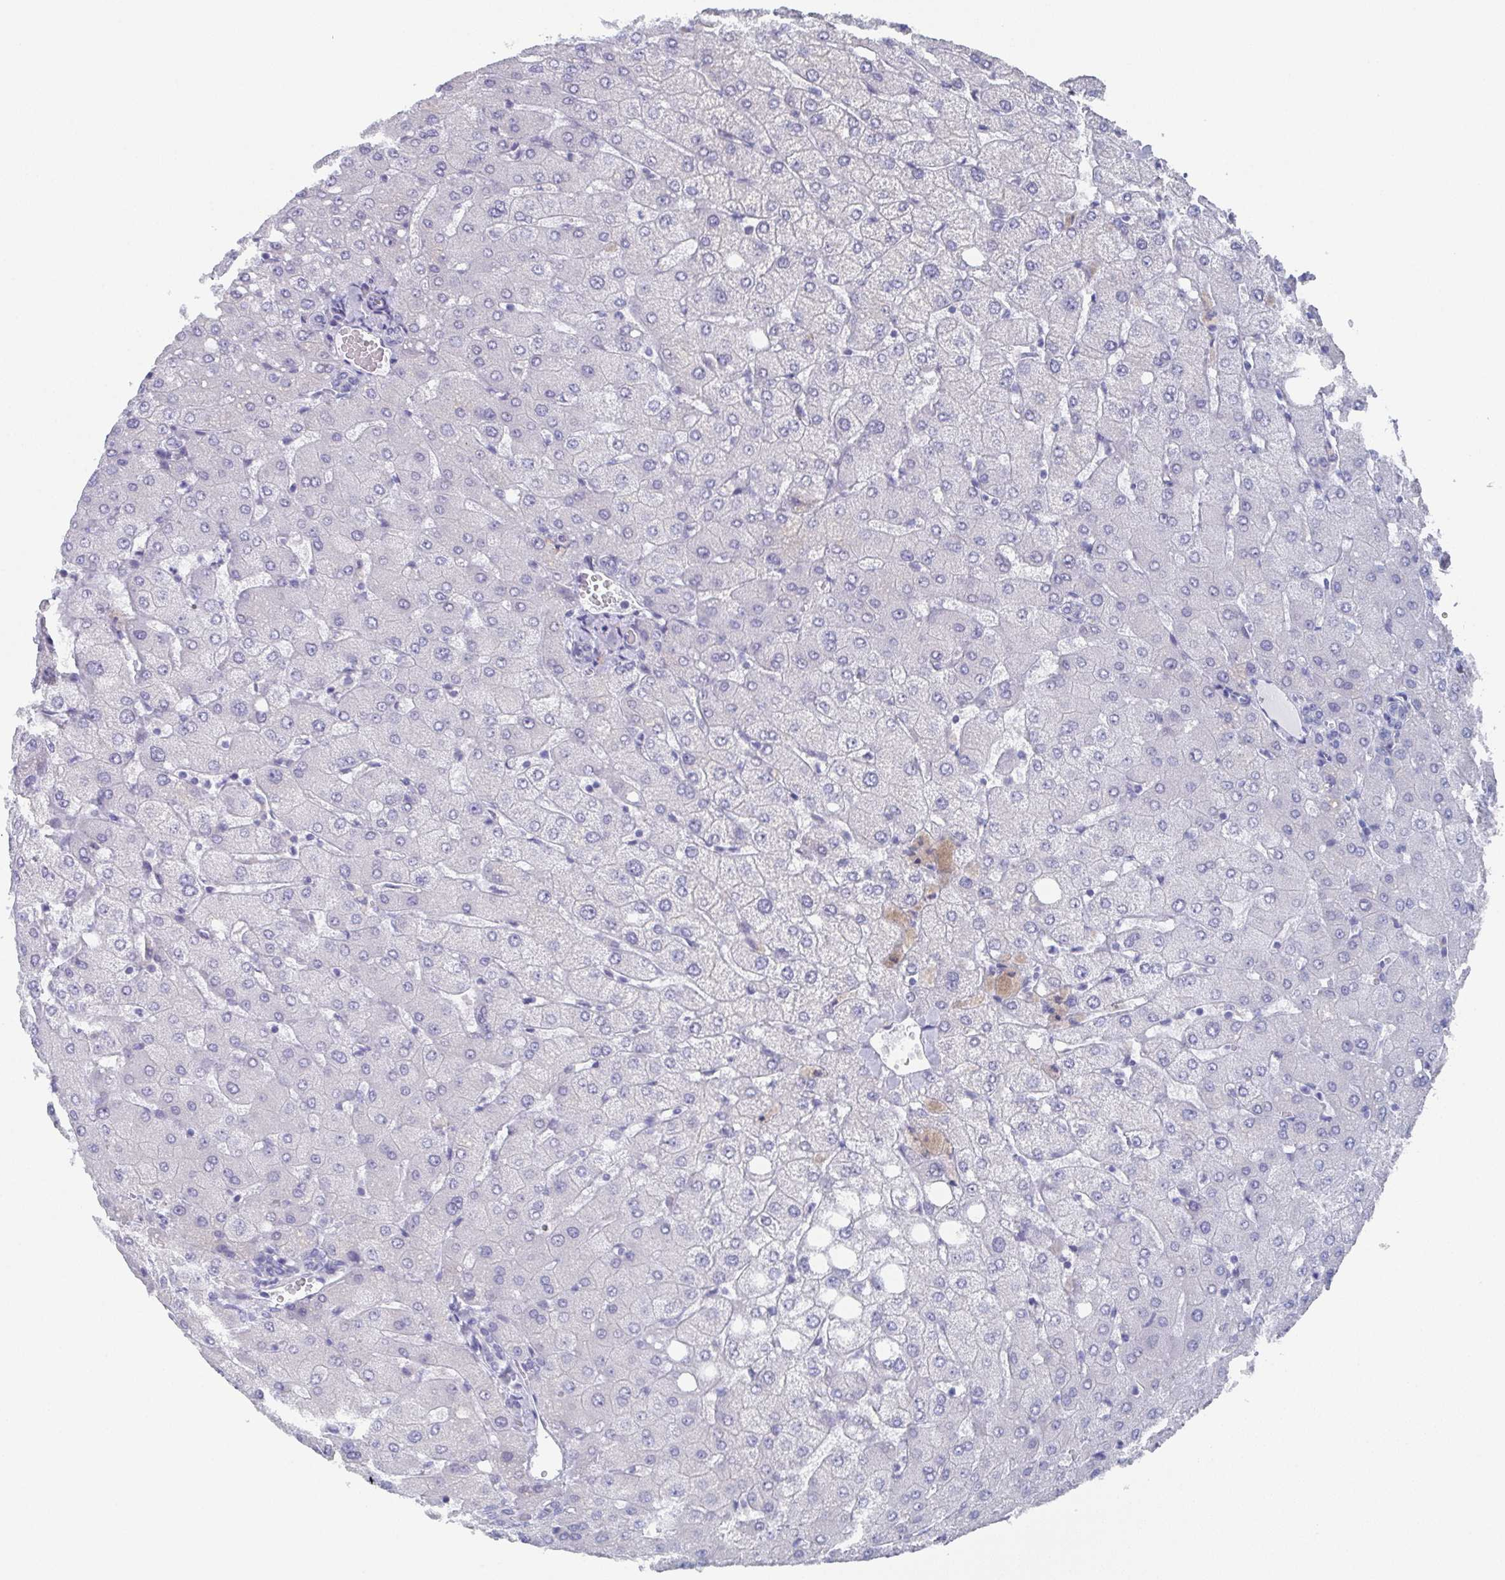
{"staining": {"intensity": "negative", "quantity": "none", "location": "none"}, "tissue": "liver", "cell_type": "Cholangiocytes", "image_type": "normal", "snomed": [{"axis": "morphology", "description": "Normal tissue, NOS"}, {"axis": "topography", "description": "Liver"}], "caption": "Immunohistochemistry histopathology image of unremarkable liver stained for a protein (brown), which shows no staining in cholangiocytes.", "gene": "DYDC2", "patient": {"sex": "female", "age": 54}}